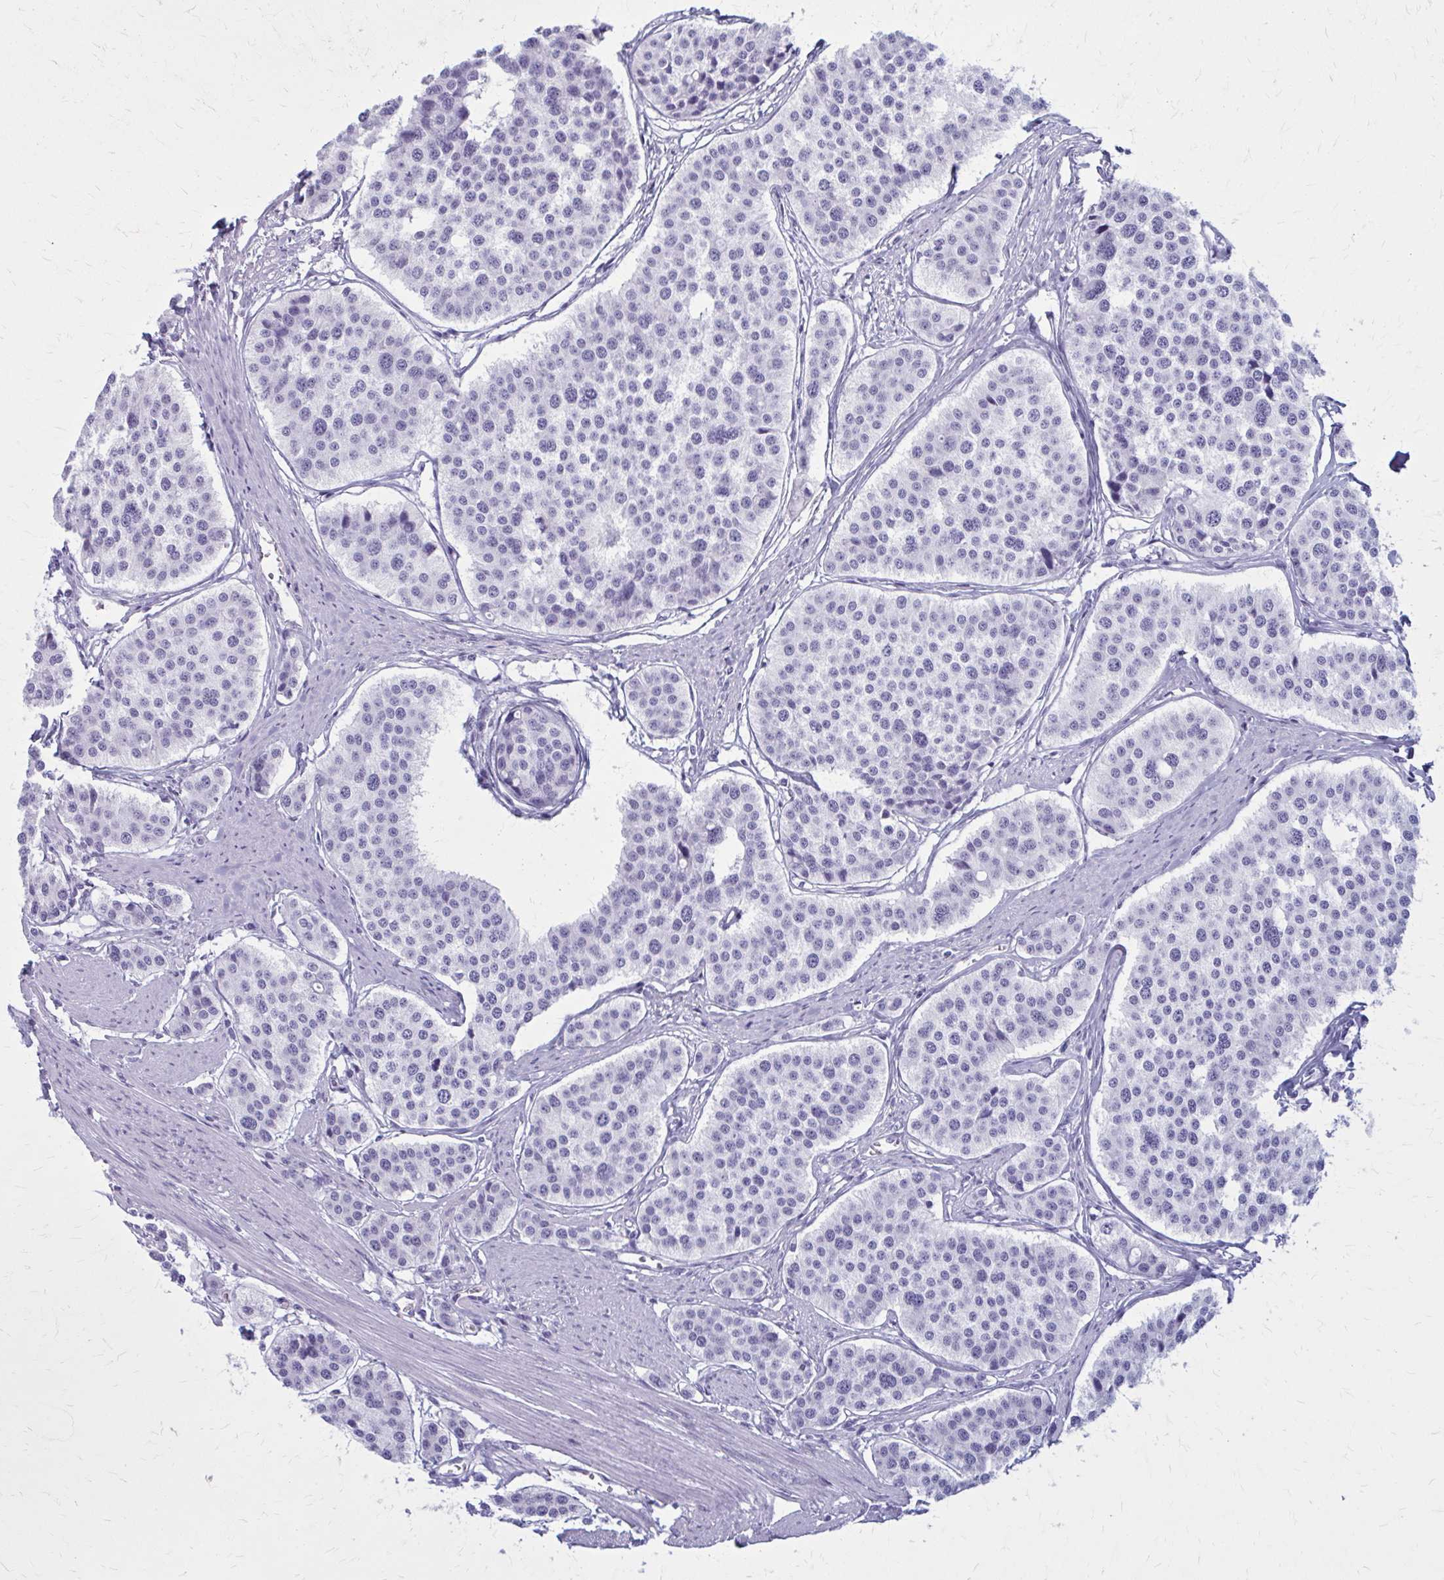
{"staining": {"intensity": "negative", "quantity": "none", "location": "none"}, "tissue": "carcinoid", "cell_type": "Tumor cells", "image_type": "cancer", "snomed": [{"axis": "morphology", "description": "Carcinoid, malignant, NOS"}, {"axis": "topography", "description": "Small intestine"}], "caption": "High magnification brightfield microscopy of carcinoid stained with DAB (brown) and counterstained with hematoxylin (blue): tumor cells show no significant expression.", "gene": "ZDHHC7", "patient": {"sex": "male", "age": 60}}